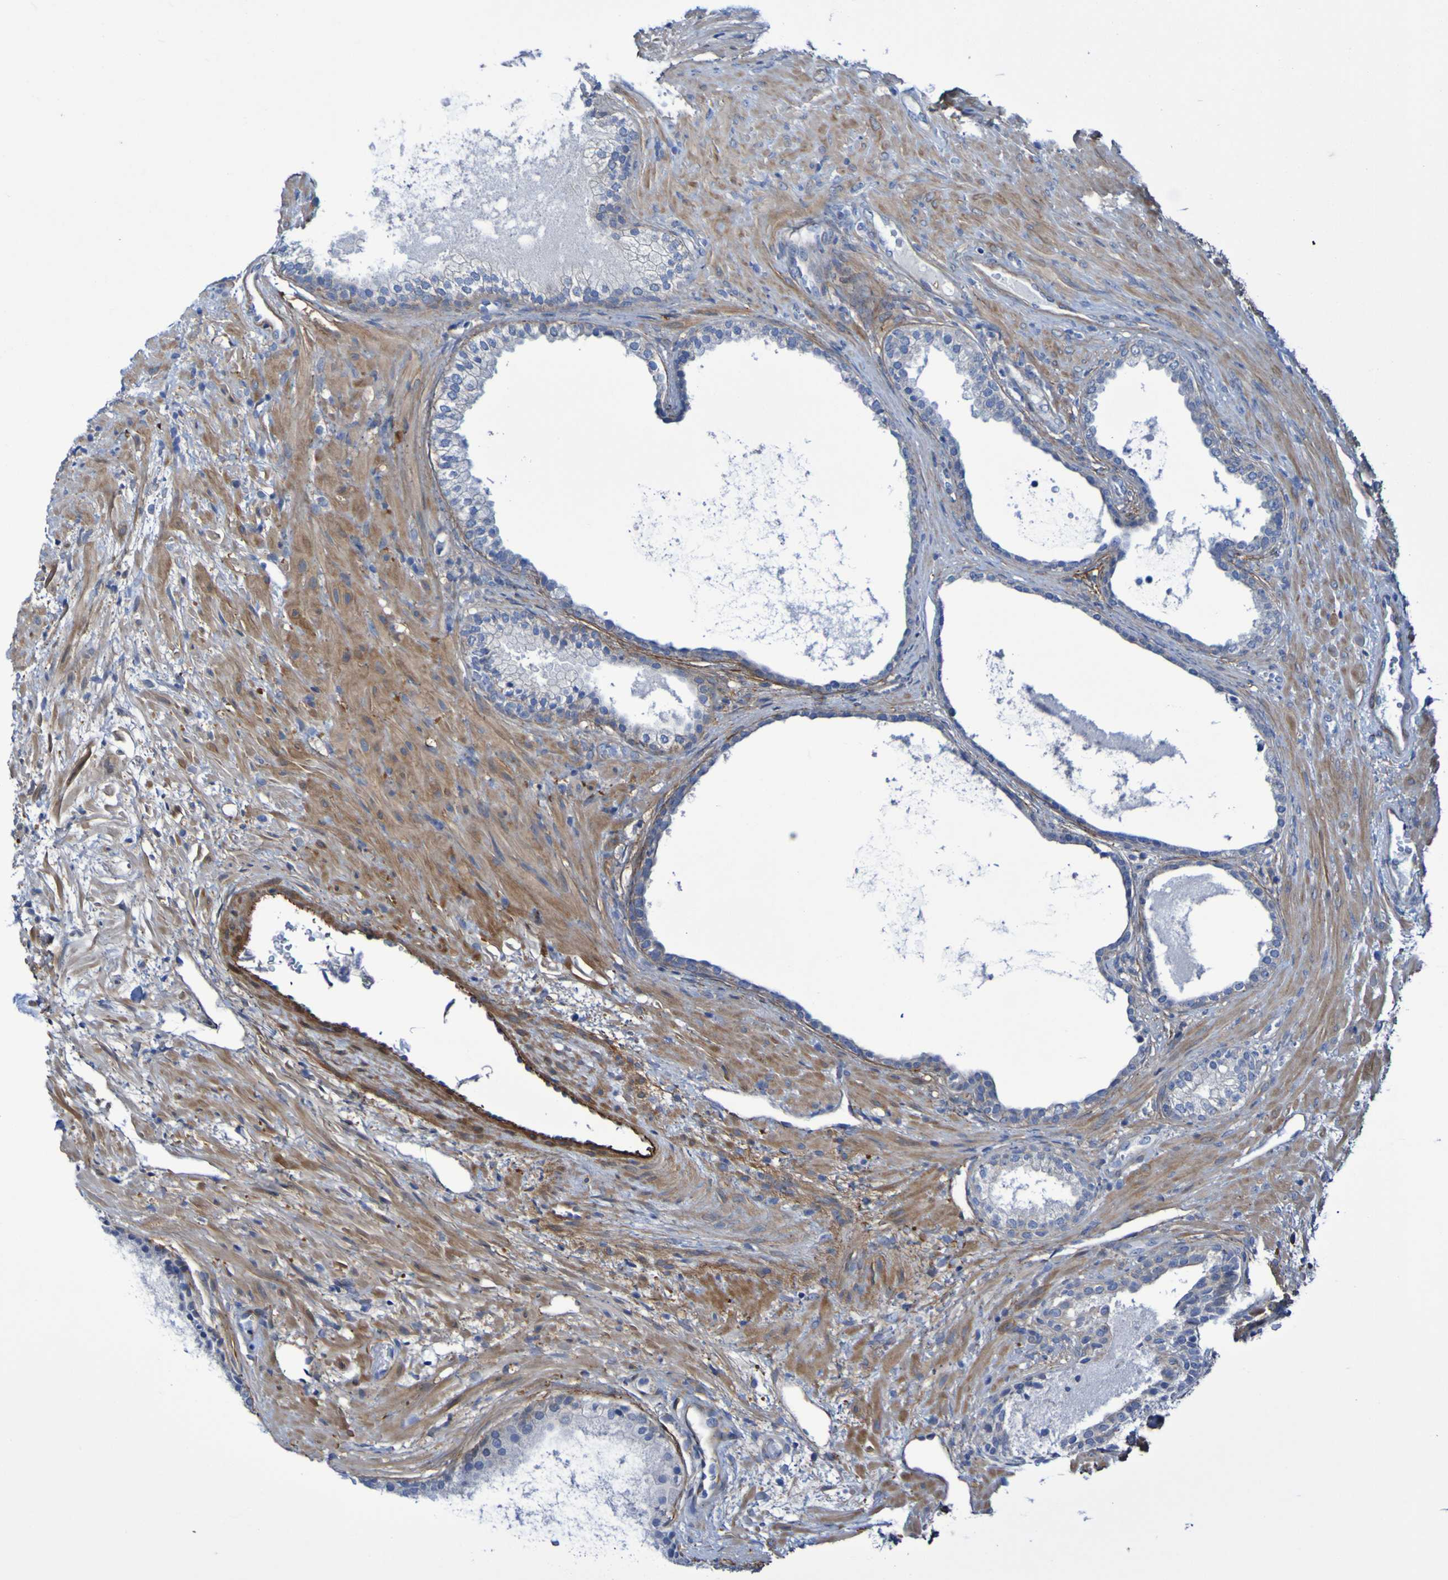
{"staining": {"intensity": "negative", "quantity": "none", "location": "none"}, "tissue": "prostate", "cell_type": "Glandular cells", "image_type": "normal", "snomed": [{"axis": "morphology", "description": "Normal tissue, NOS"}, {"axis": "topography", "description": "Prostate"}], "caption": "Immunohistochemical staining of normal prostate shows no significant staining in glandular cells.", "gene": "LPP", "patient": {"sex": "male", "age": 76}}